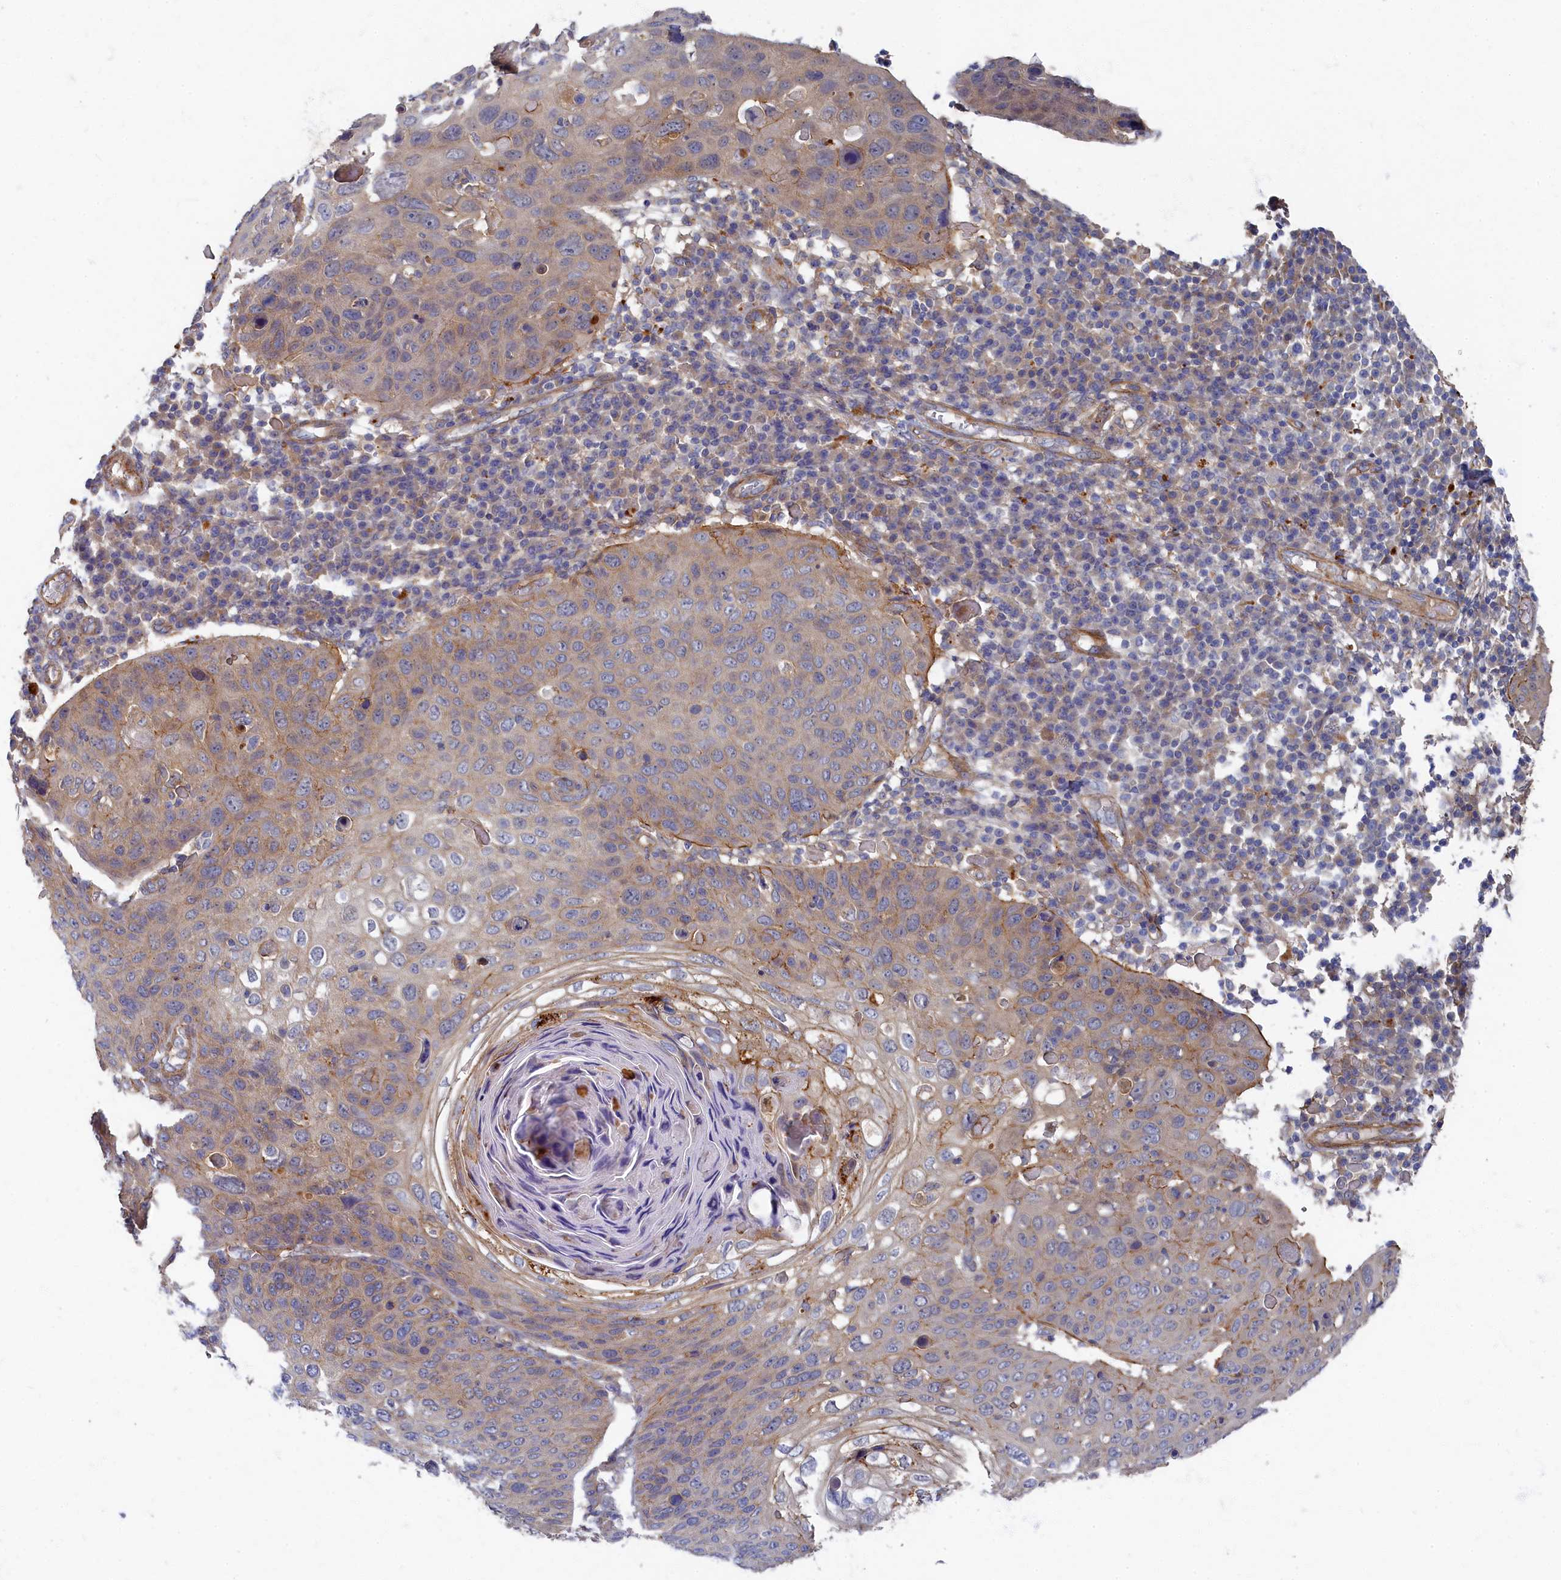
{"staining": {"intensity": "weak", "quantity": "25%-75%", "location": "cytoplasmic/membranous"}, "tissue": "skin cancer", "cell_type": "Tumor cells", "image_type": "cancer", "snomed": [{"axis": "morphology", "description": "Squamous cell carcinoma, NOS"}, {"axis": "topography", "description": "Skin"}], "caption": "Weak cytoplasmic/membranous staining is appreciated in about 25%-75% of tumor cells in squamous cell carcinoma (skin).", "gene": "PSMG2", "patient": {"sex": "female", "age": 90}}